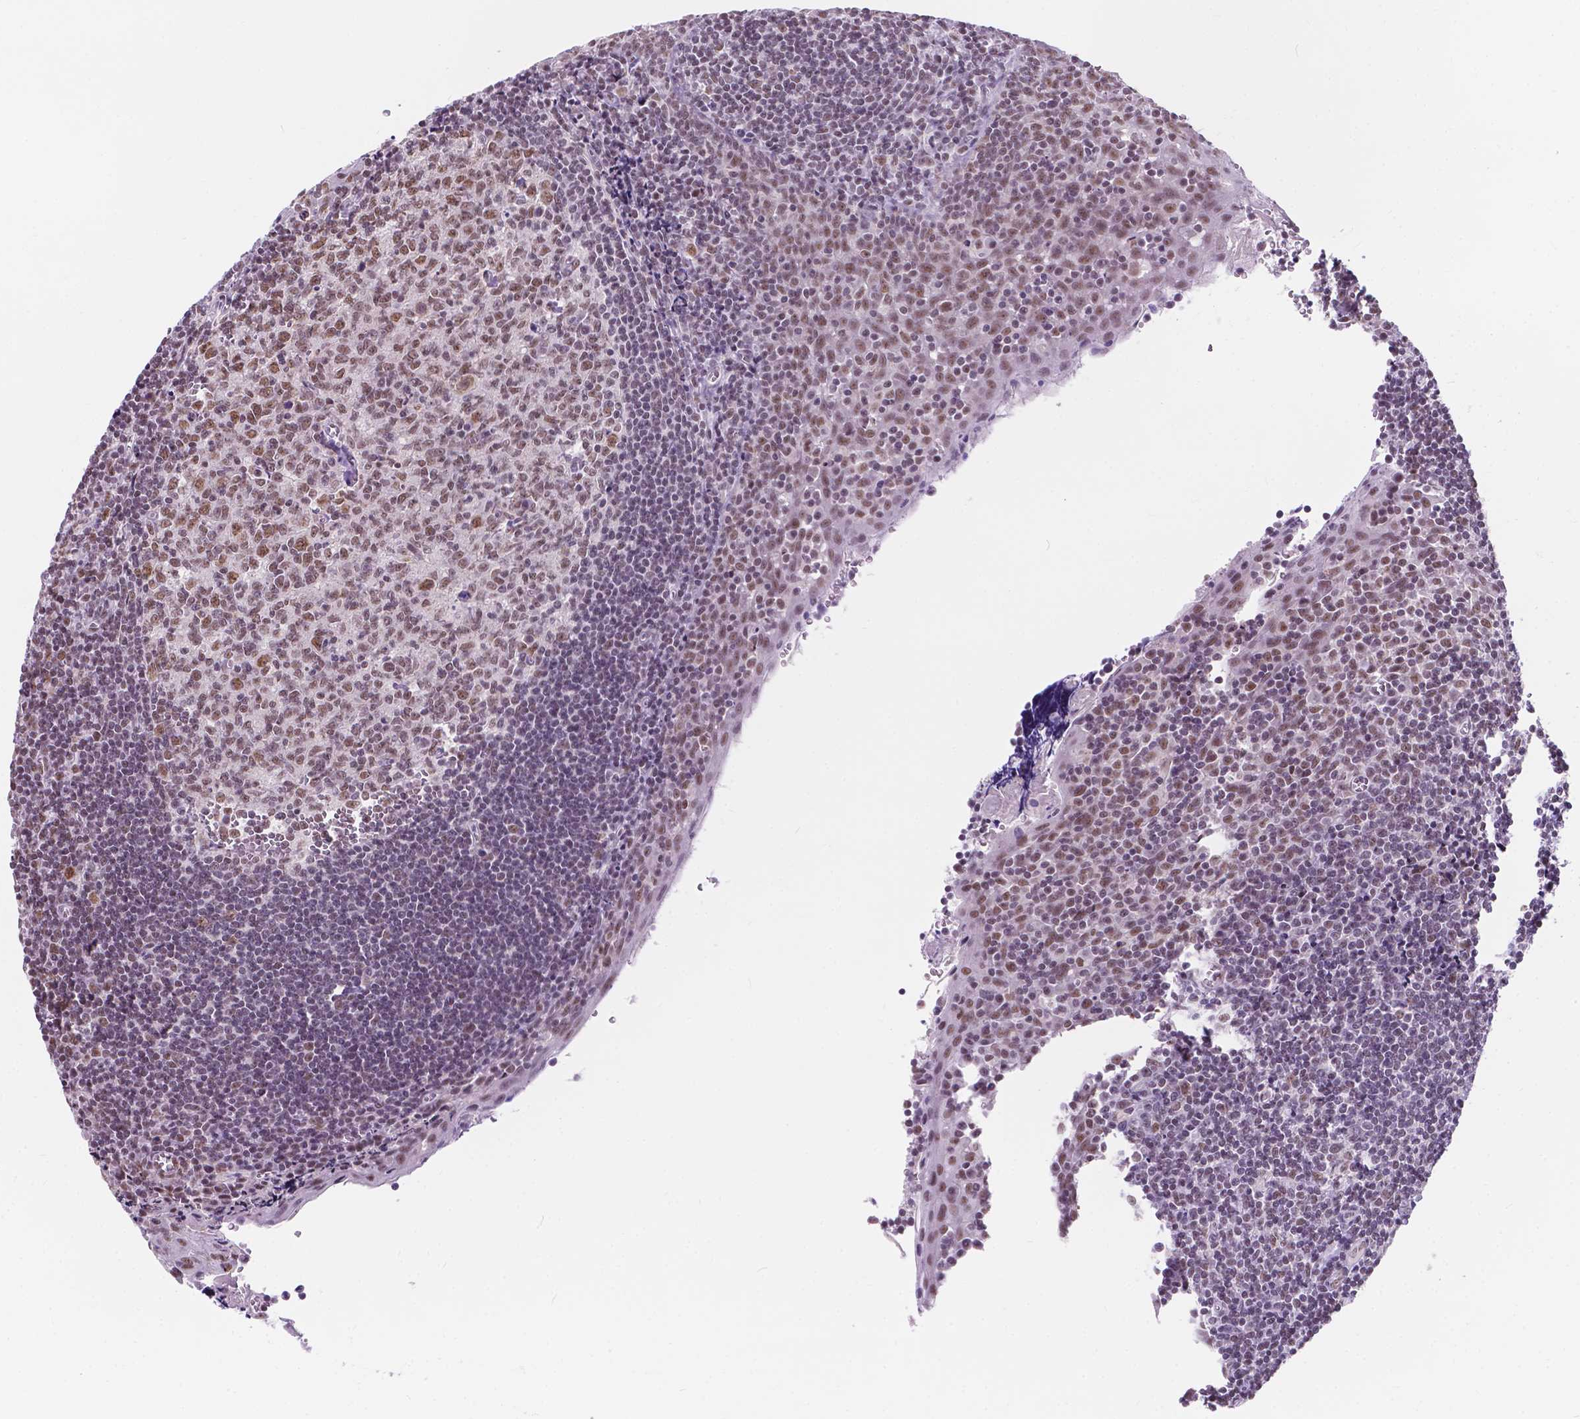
{"staining": {"intensity": "moderate", "quantity": ">75%", "location": "nuclear"}, "tissue": "tonsil", "cell_type": "Germinal center cells", "image_type": "normal", "snomed": [{"axis": "morphology", "description": "Normal tissue, NOS"}, {"axis": "morphology", "description": "Inflammation, NOS"}, {"axis": "topography", "description": "Tonsil"}], "caption": "This micrograph demonstrates immunohistochemistry (IHC) staining of unremarkable human tonsil, with medium moderate nuclear expression in about >75% of germinal center cells.", "gene": "BCAS2", "patient": {"sex": "female", "age": 31}}